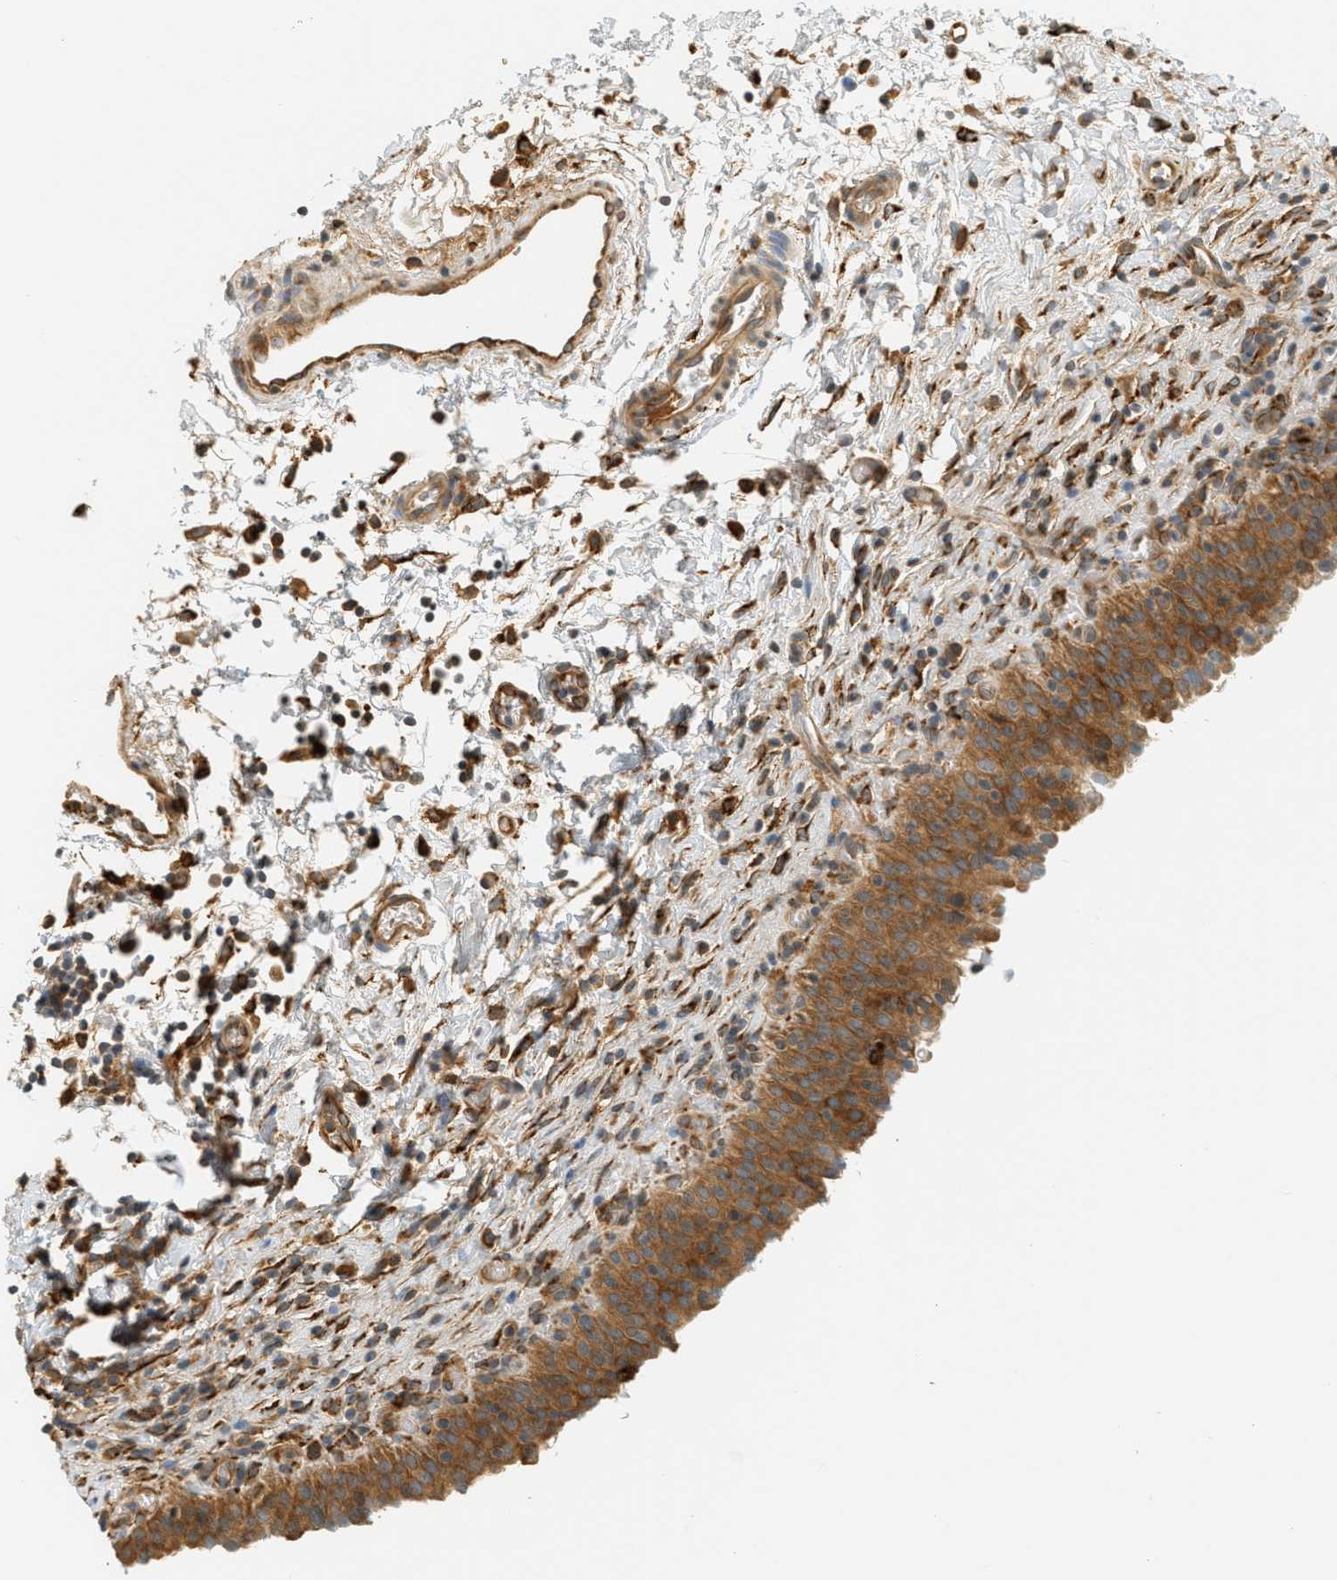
{"staining": {"intensity": "moderate", "quantity": ">75%", "location": "cytoplasmic/membranous"}, "tissue": "urinary bladder", "cell_type": "Urothelial cells", "image_type": "normal", "snomed": [{"axis": "morphology", "description": "Normal tissue, NOS"}, {"axis": "topography", "description": "Urinary bladder"}], "caption": "The photomicrograph reveals a brown stain indicating the presence of a protein in the cytoplasmic/membranous of urothelial cells in urinary bladder. (Brightfield microscopy of DAB IHC at high magnification).", "gene": "PDK1", "patient": {"sex": "male", "age": 51}}